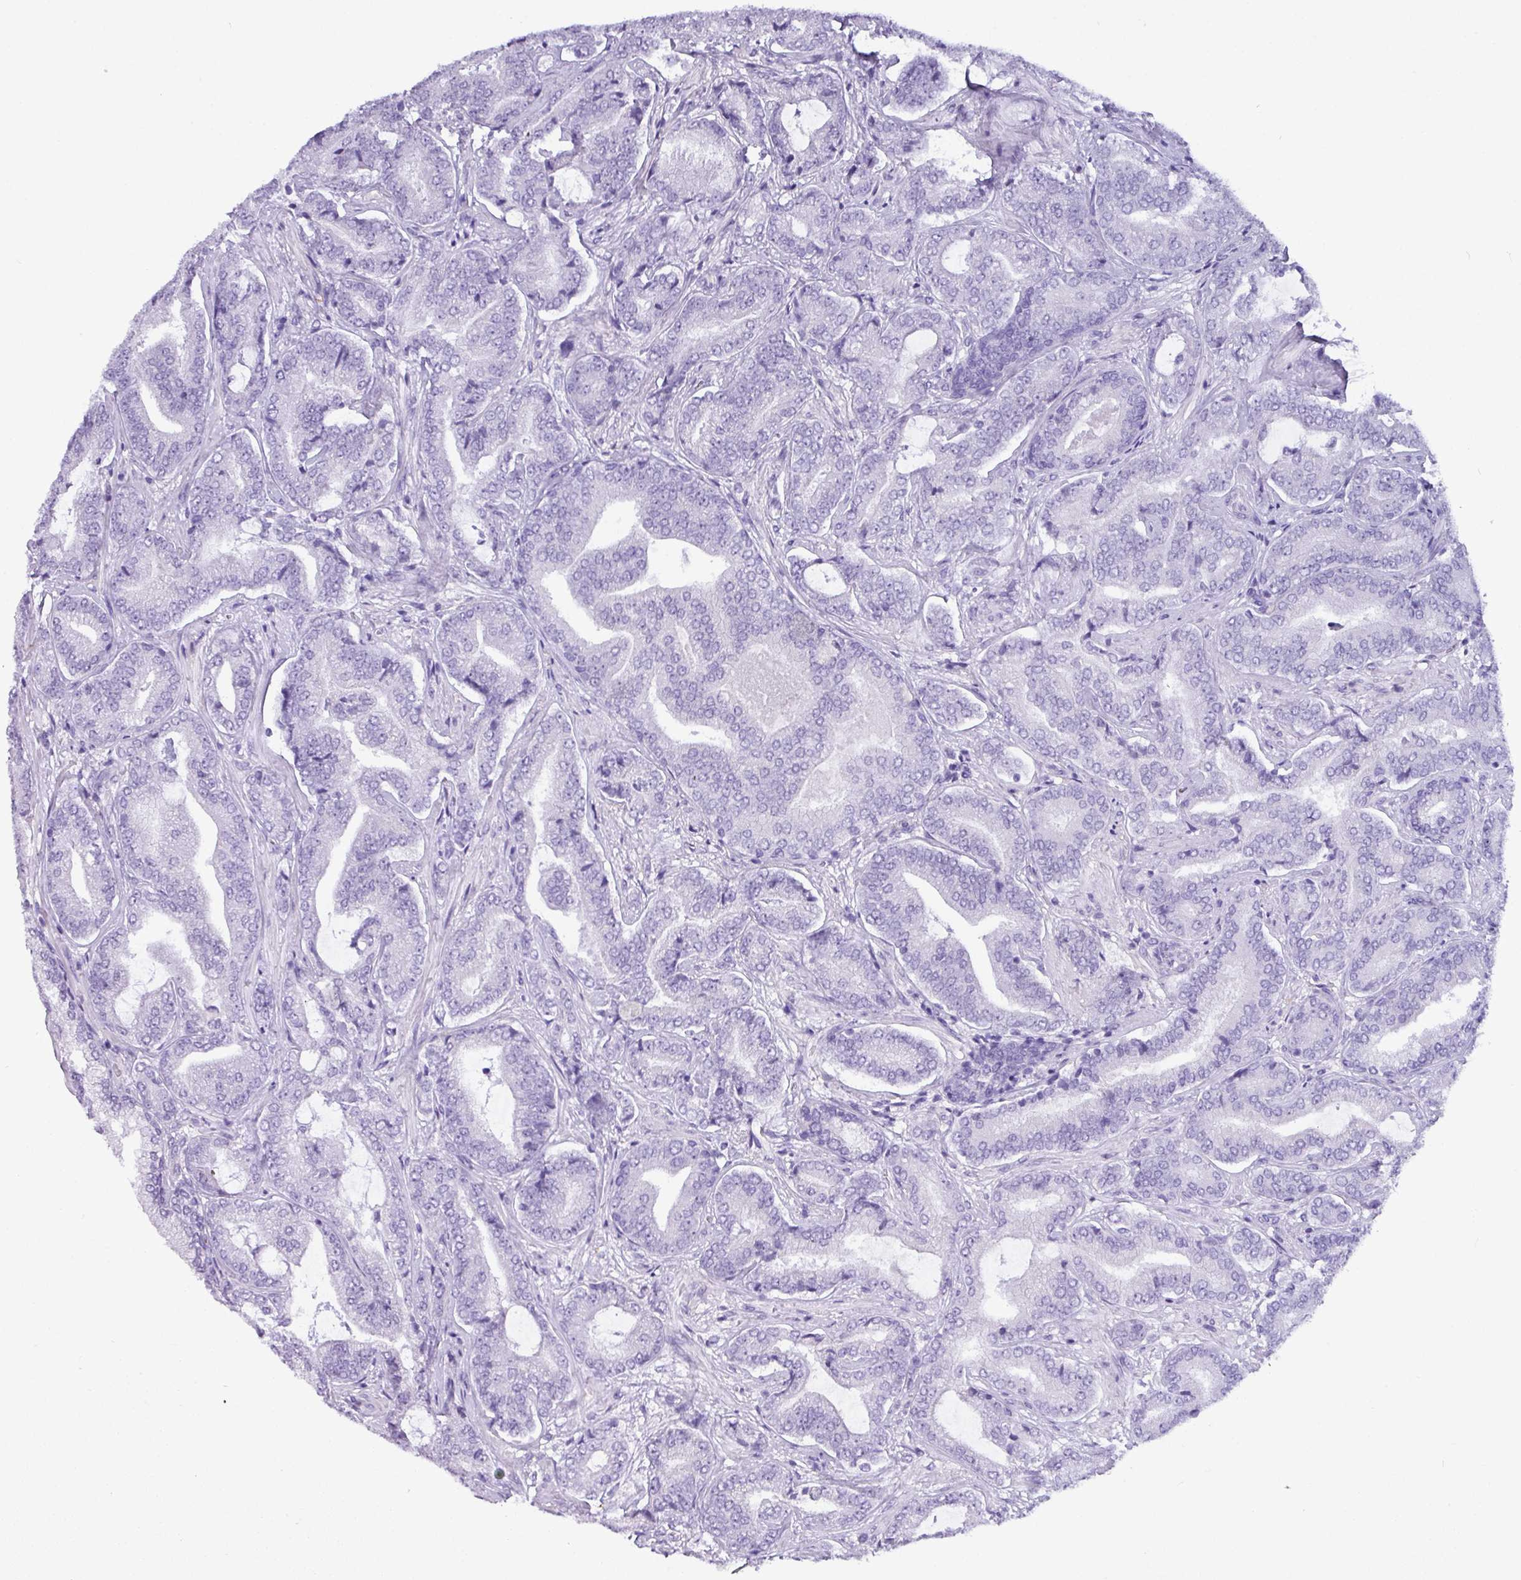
{"staining": {"intensity": "negative", "quantity": "none", "location": "none"}, "tissue": "prostate cancer", "cell_type": "Tumor cells", "image_type": "cancer", "snomed": [{"axis": "morphology", "description": "Adenocarcinoma, Low grade"}, {"axis": "topography", "description": "Prostate and seminal vesicle, NOS"}], "caption": "The micrograph displays no staining of tumor cells in prostate cancer. (Immunohistochemistry, brightfield microscopy, high magnification).", "gene": "ZNF524", "patient": {"sex": "male", "age": 61}}